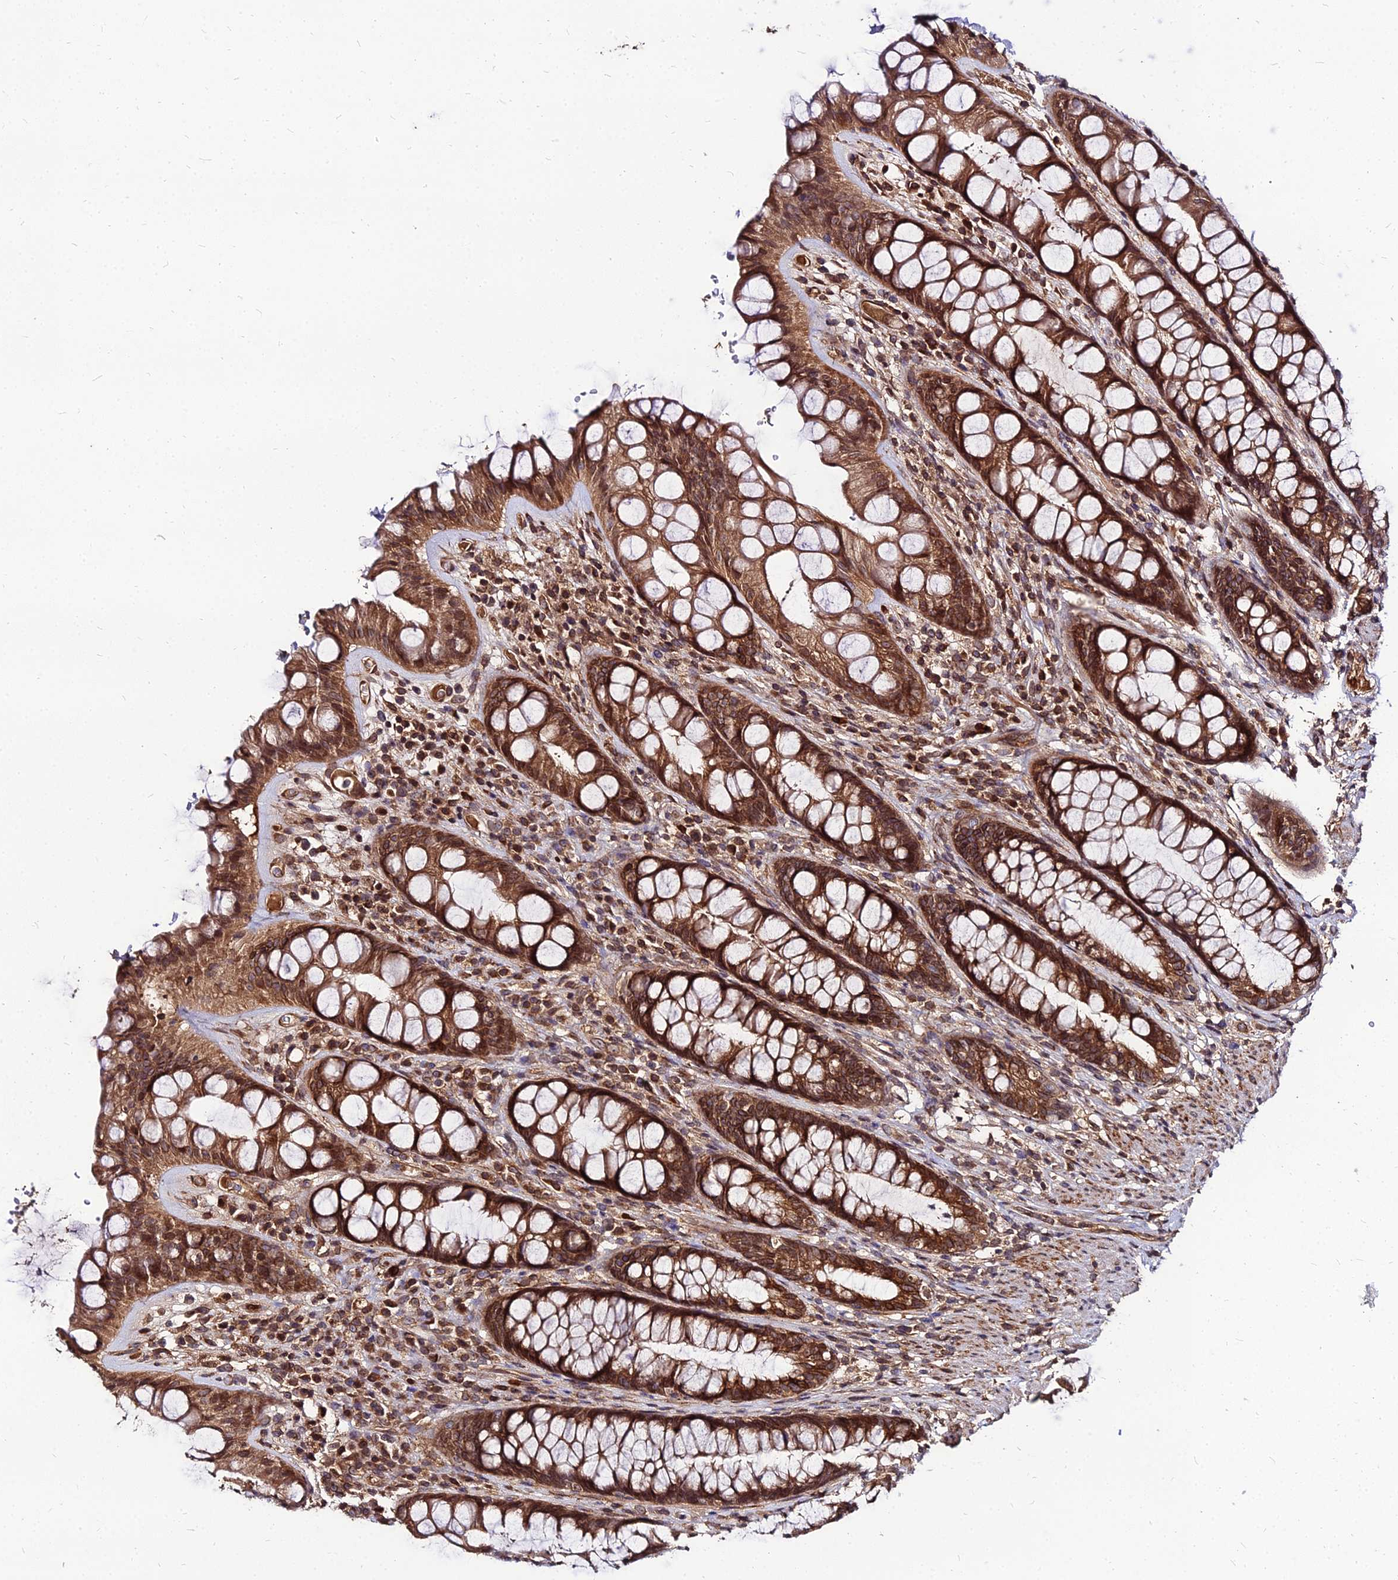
{"staining": {"intensity": "strong", "quantity": ">75%", "location": "cytoplasmic/membranous"}, "tissue": "rectum", "cell_type": "Glandular cells", "image_type": "normal", "snomed": [{"axis": "morphology", "description": "Normal tissue, NOS"}, {"axis": "topography", "description": "Rectum"}], "caption": "A brown stain highlights strong cytoplasmic/membranous positivity of a protein in glandular cells of normal human rectum.", "gene": "PDE4D", "patient": {"sex": "male", "age": 74}}